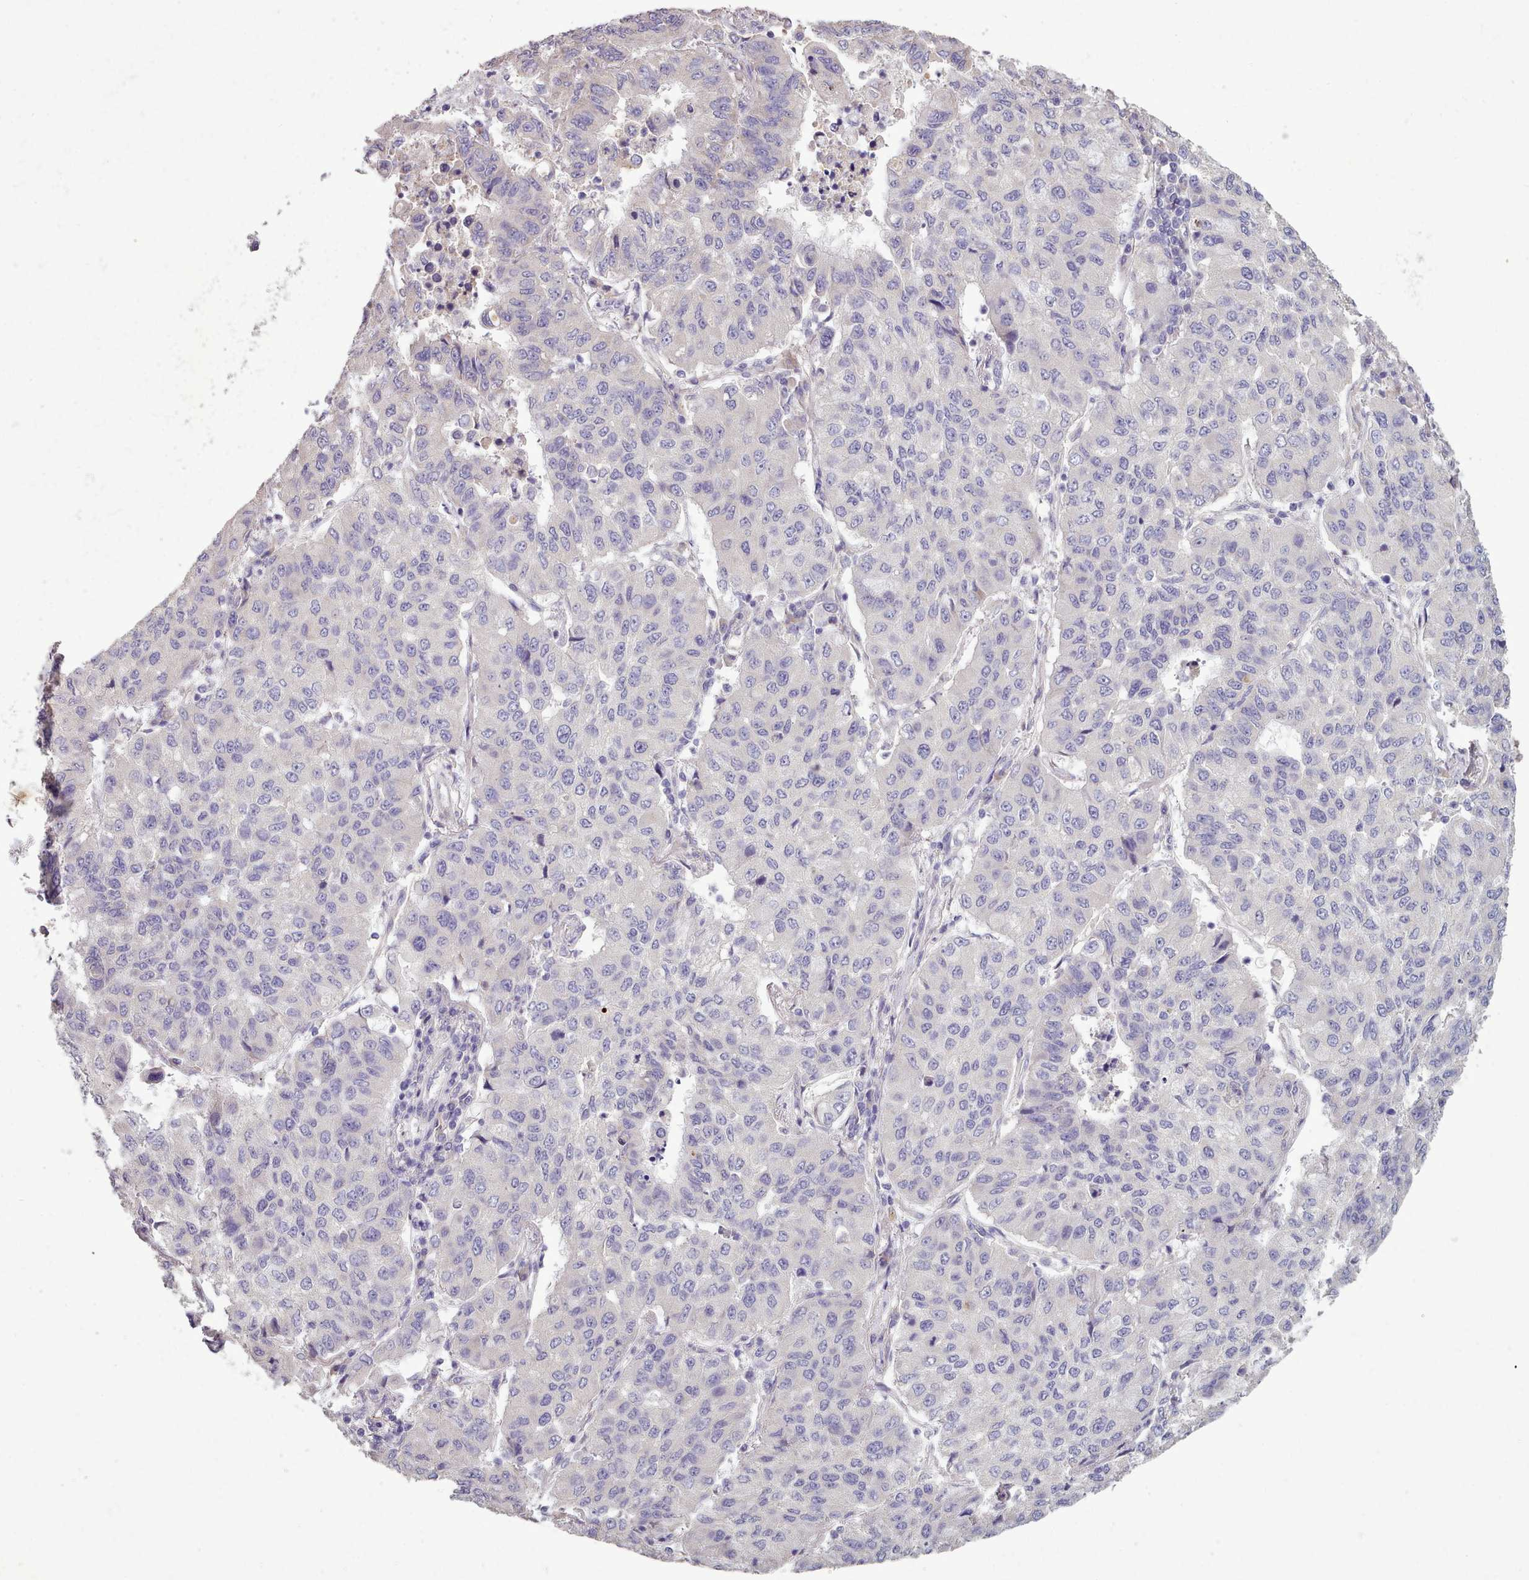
{"staining": {"intensity": "negative", "quantity": "none", "location": "none"}, "tissue": "lung cancer", "cell_type": "Tumor cells", "image_type": "cancer", "snomed": [{"axis": "morphology", "description": "Squamous cell carcinoma, NOS"}, {"axis": "topography", "description": "Lung"}], "caption": "This is an IHC histopathology image of human lung cancer. There is no staining in tumor cells.", "gene": "DPF1", "patient": {"sex": "male", "age": 74}}